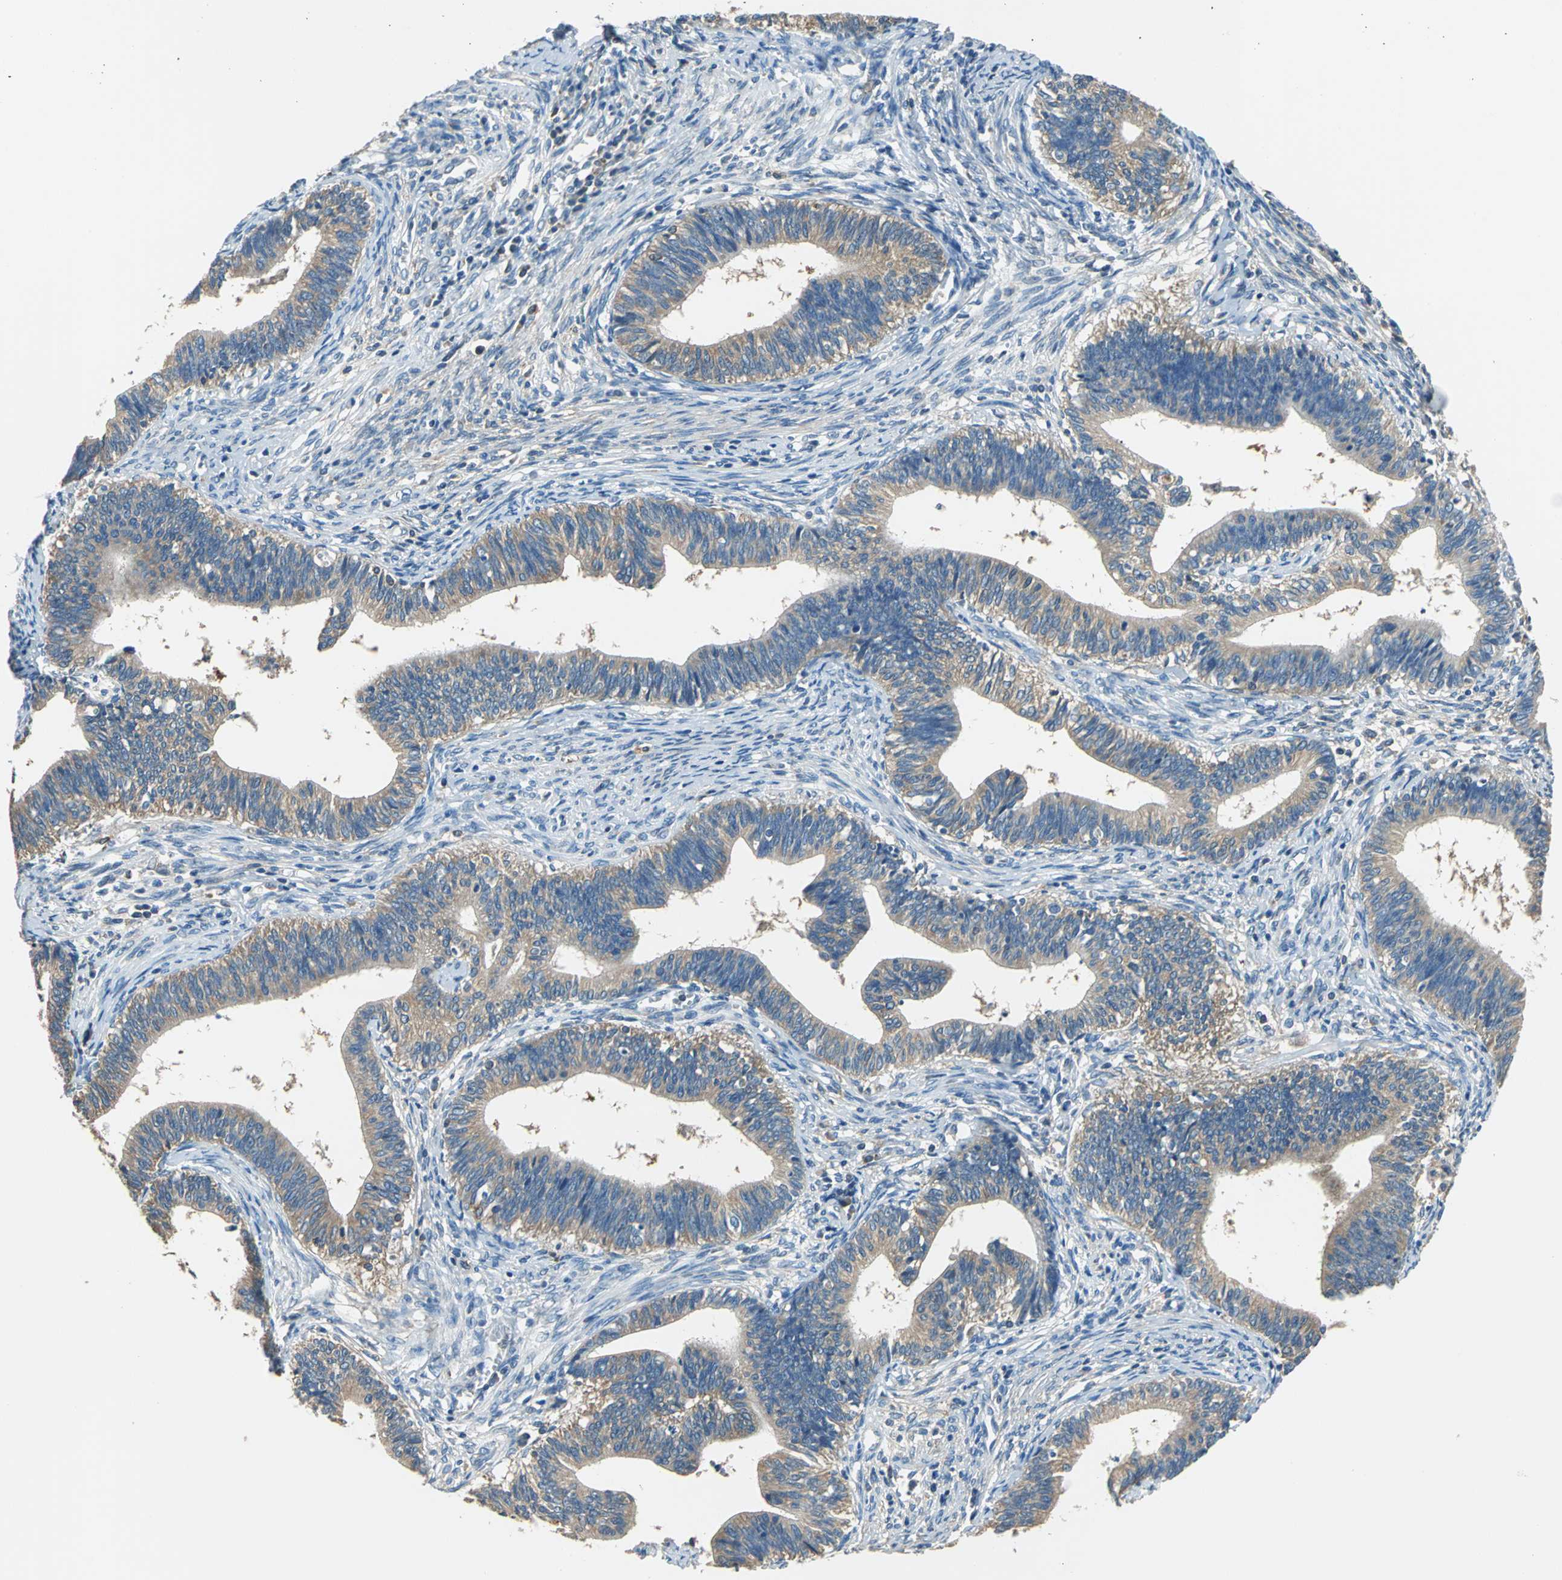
{"staining": {"intensity": "weak", "quantity": "25%-75%", "location": "cytoplasmic/membranous"}, "tissue": "cervical cancer", "cell_type": "Tumor cells", "image_type": "cancer", "snomed": [{"axis": "morphology", "description": "Adenocarcinoma, NOS"}, {"axis": "topography", "description": "Cervix"}], "caption": "Approximately 25%-75% of tumor cells in human cervical cancer reveal weak cytoplasmic/membranous protein expression as visualized by brown immunohistochemical staining.", "gene": "PRKCA", "patient": {"sex": "female", "age": 44}}